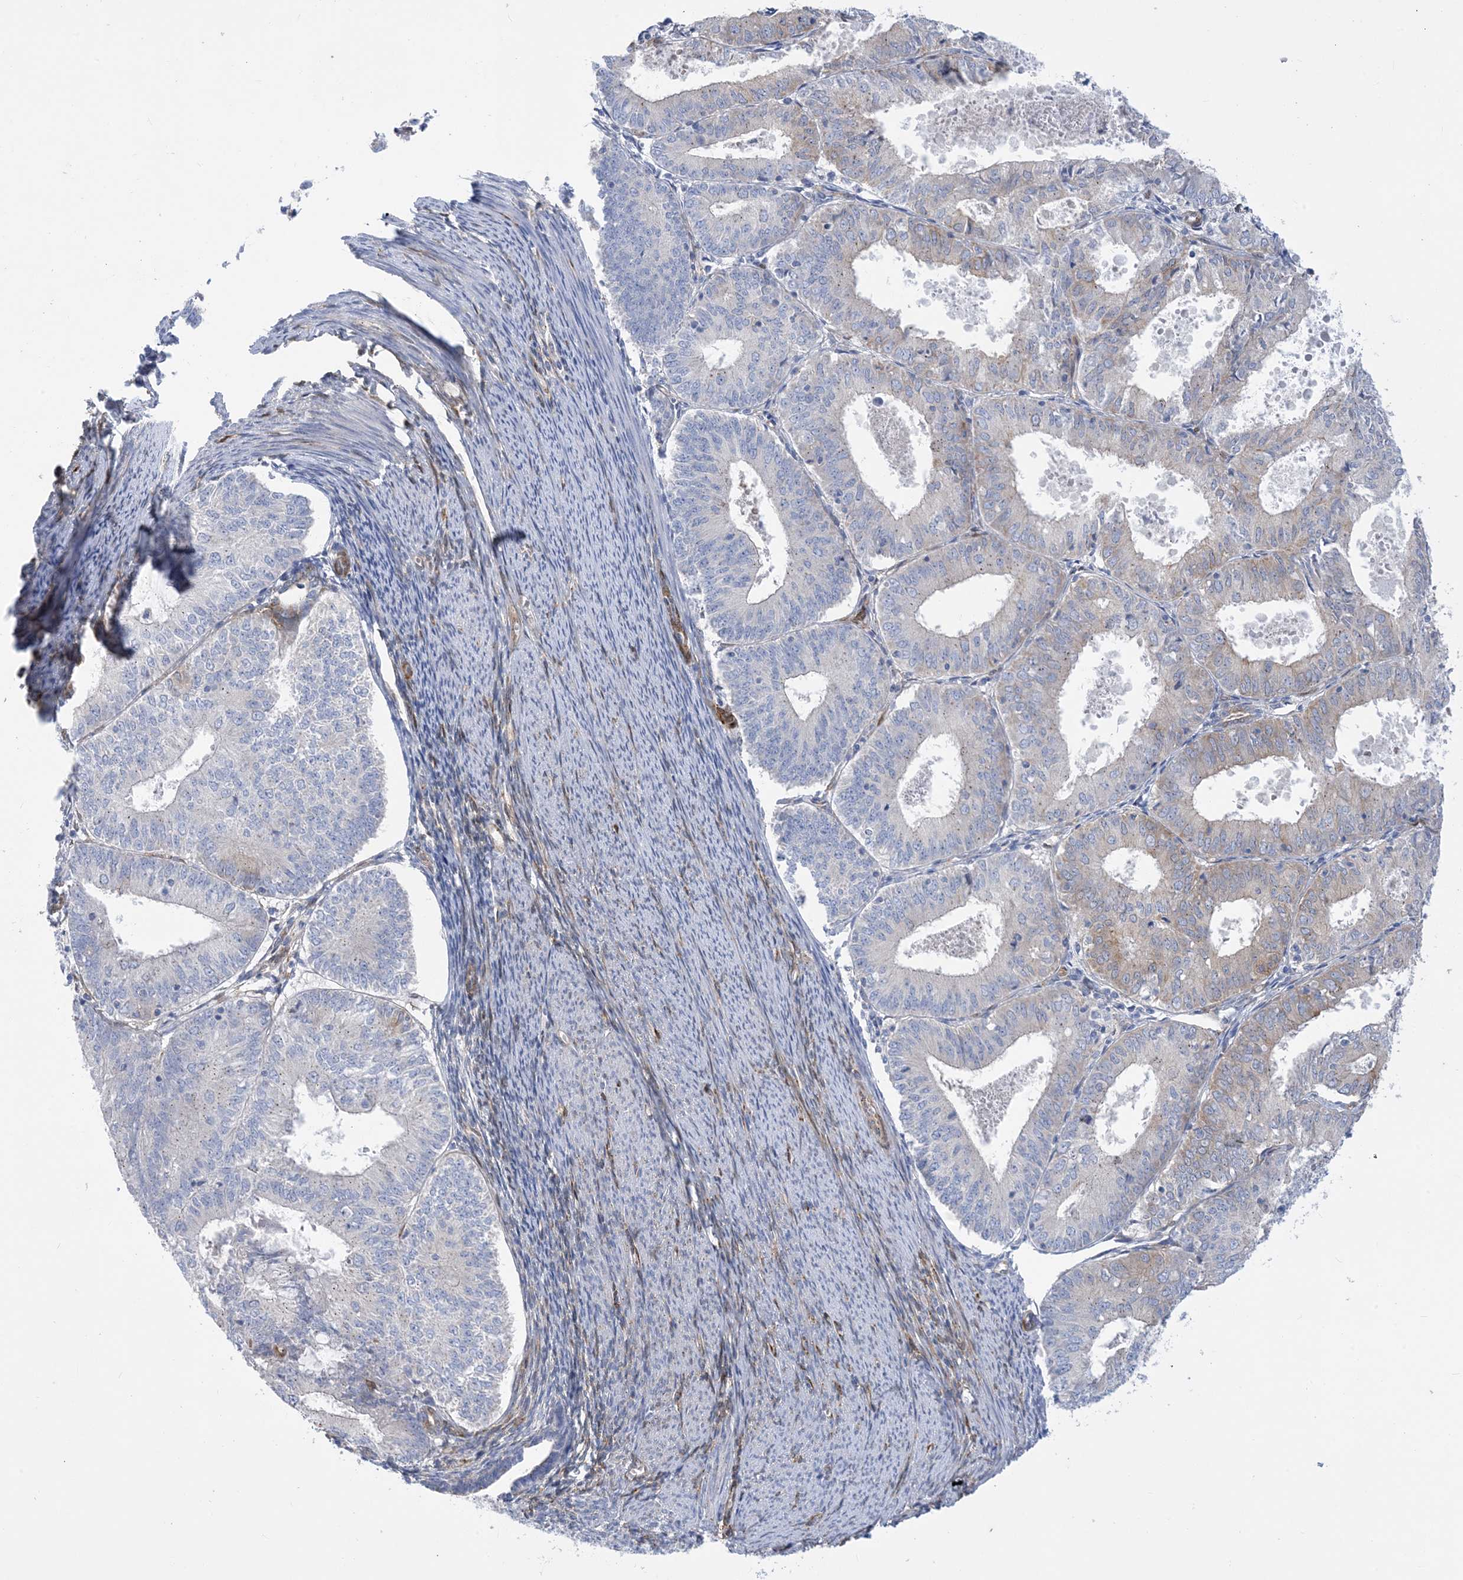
{"staining": {"intensity": "weak", "quantity": "<25%", "location": "cytoplasmic/membranous"}, "tissue": "endometrial cancer", "cell_type": "Tumor cells", "image_type": "cancer", "snomed": [{"axis": "morphology", "description": "Adenocarcinoma, NOS"}, {"axis": "topography", "description": "Endometrium"}], "caption": "Endometrial adenocarcinoma was stained to show a protein in brown. There is no significant staining in tumor cells.", "gene": "RBMS3", "patient": {"sex": "female", "age": 57}}